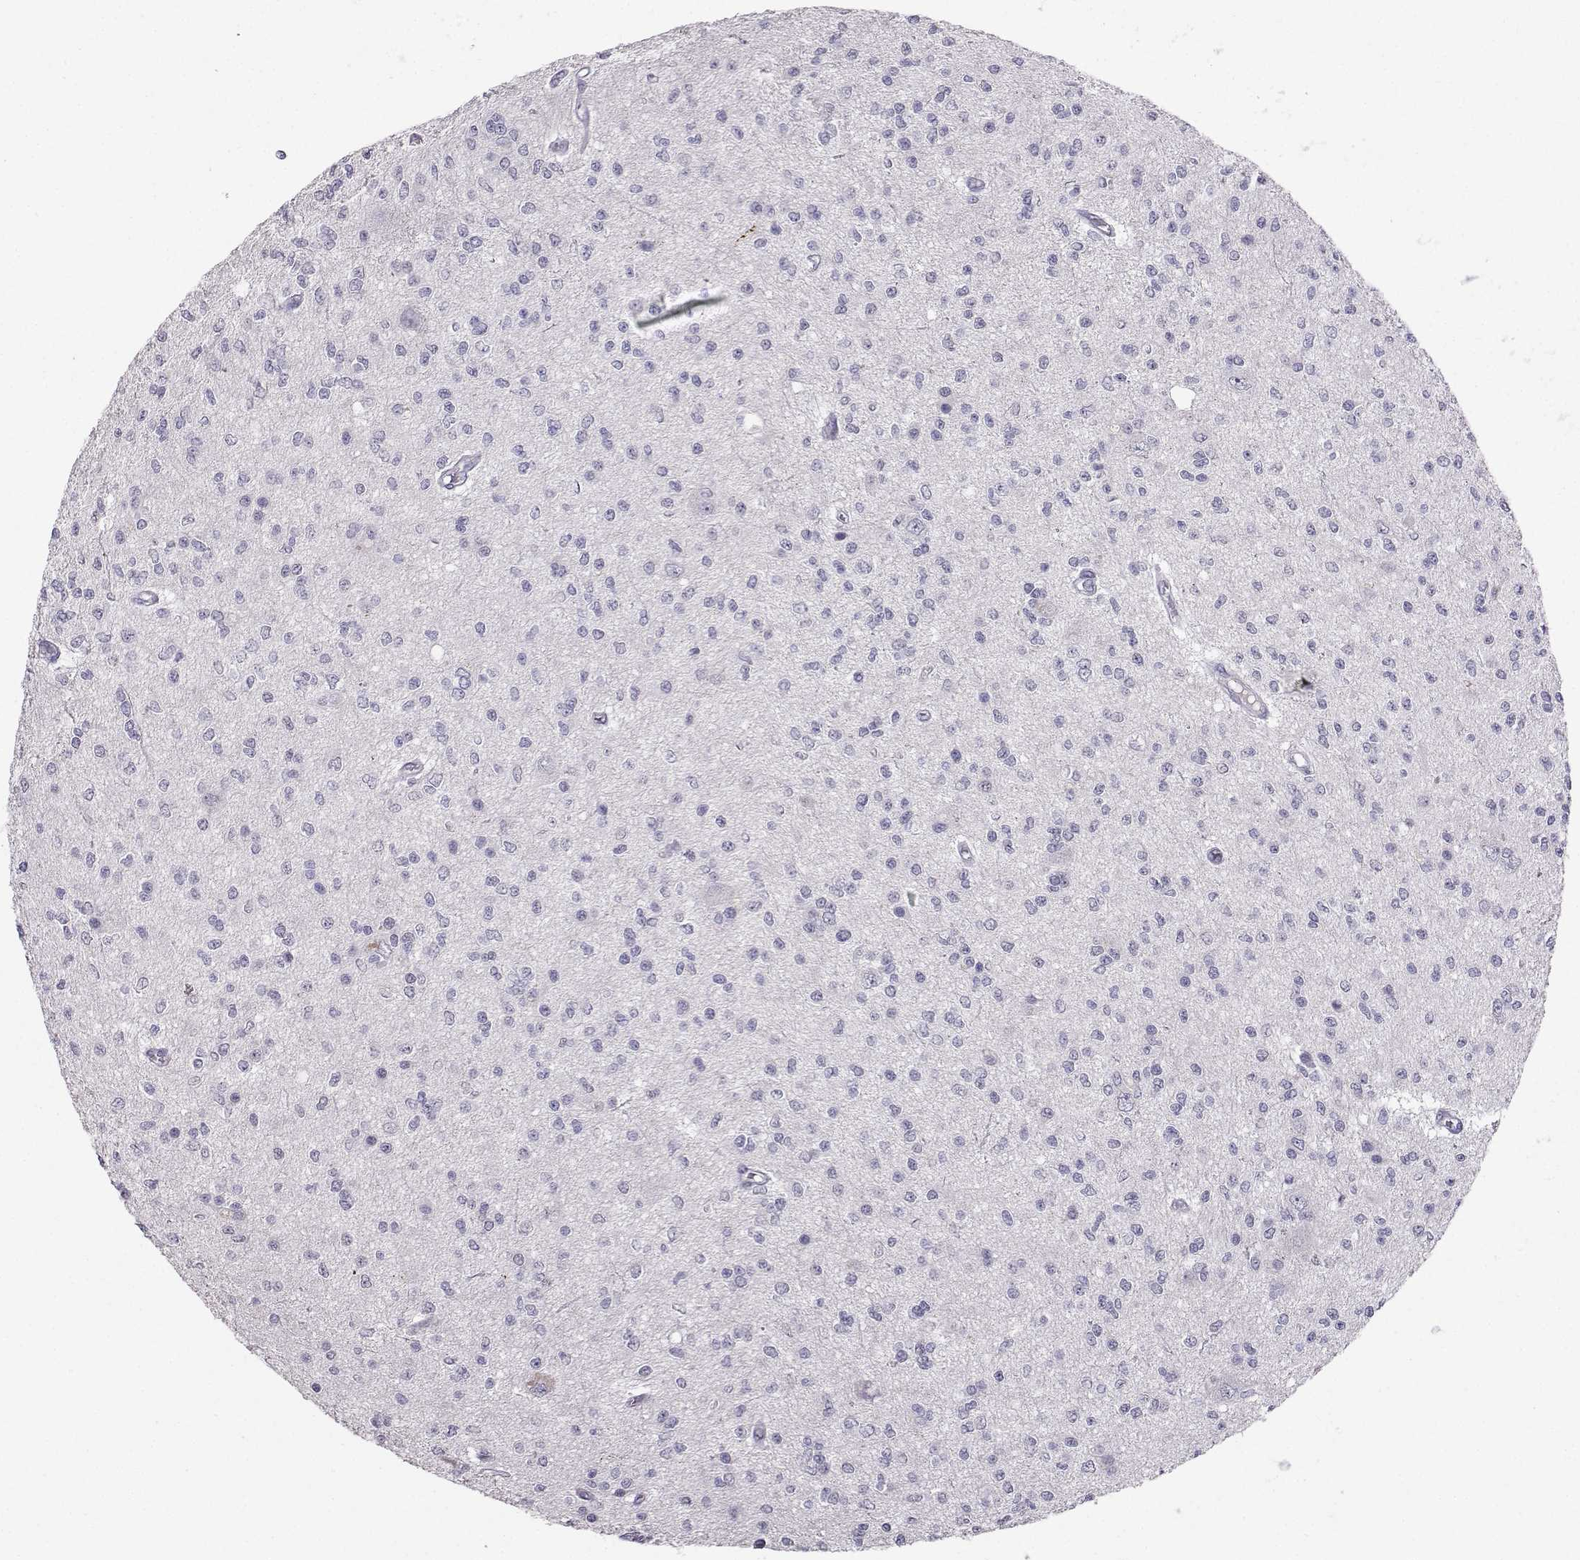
{"staining": {"intensity": "negative", "quantity": "none", "location": "none"}, "tissue": "glioma", "cell_type": "Tumor cells", "image_type": "cancer", "snomed": [{"axis": "morphology", "description": "Glioma, malignant, Low grade"}, {"axis": "topography", "description": "Brain"}], "caption": "IHC image of neoplastic tissue: low-grade glioma (malignant) stained with DAB (3,3'-diaminobenzidine) shows no significant protein expression in tumor cells.", "gene": "CARTPT", "patient": {"sex": "male", "age": 67}}